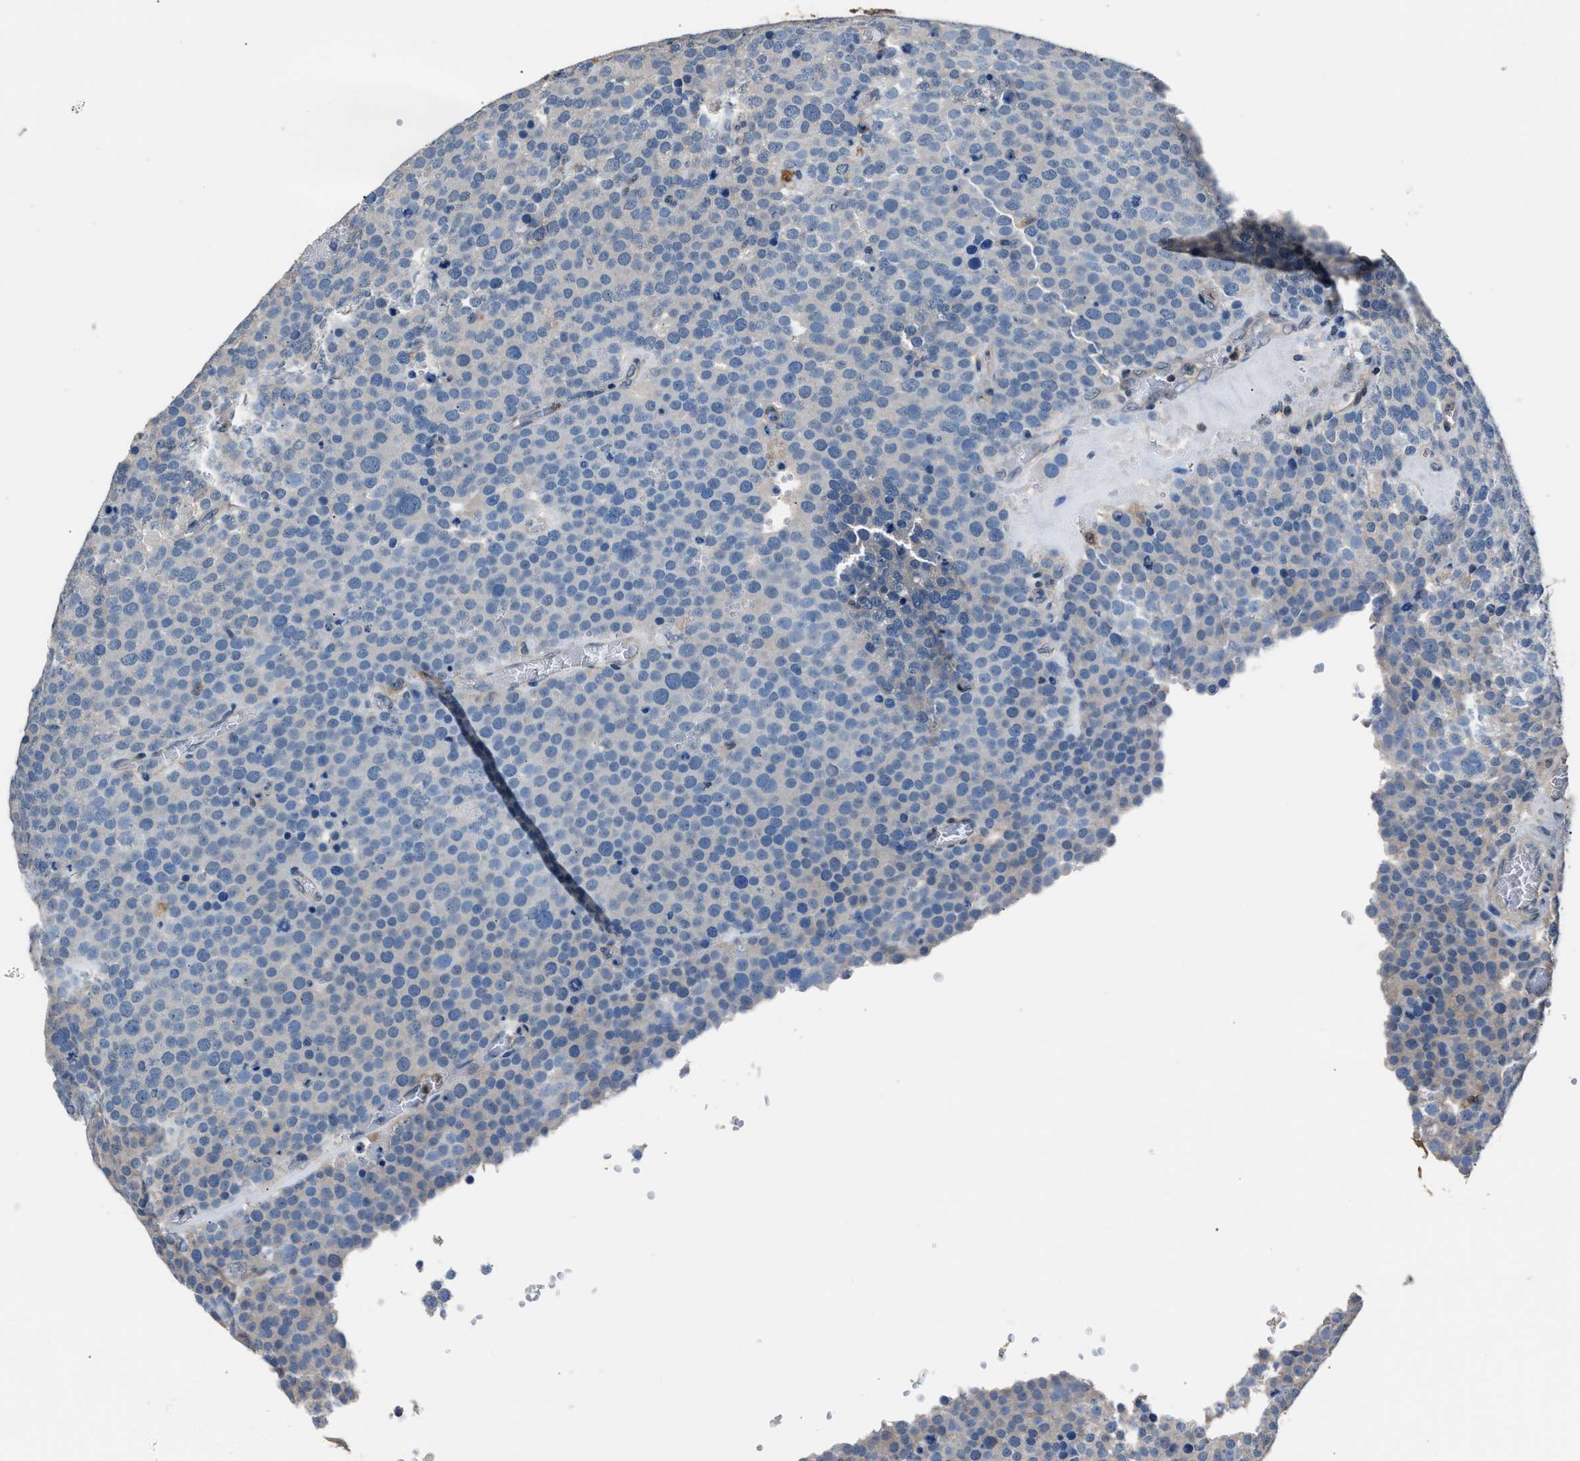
{"staining": {"intensity": "negative", "quantity": "none", "location": "none"}, "tissue": "testis cancer", "cell_type": "Tumor cells", "image_type": "cancer", "snomed": [{"axis": "morphology", "description": "Normal tissue, NOS"}, {"axis": "morphology", "description": "Seminoma, NOS"}, {"axis": "topography", "description": "Testis"}], "caption": "IHC histopathology image of neoplastic tissue: seminoma (testis) stained with DAB demonstrates no significant protein staining in tumor cells. The staining is performed using DAB (3,3'-diaminobenzidine) brown chromogen with nuclei counter-stained in using hematoxylin.", "gene": "GSTP1", "patient": {"sex": "male", "age": 71}}